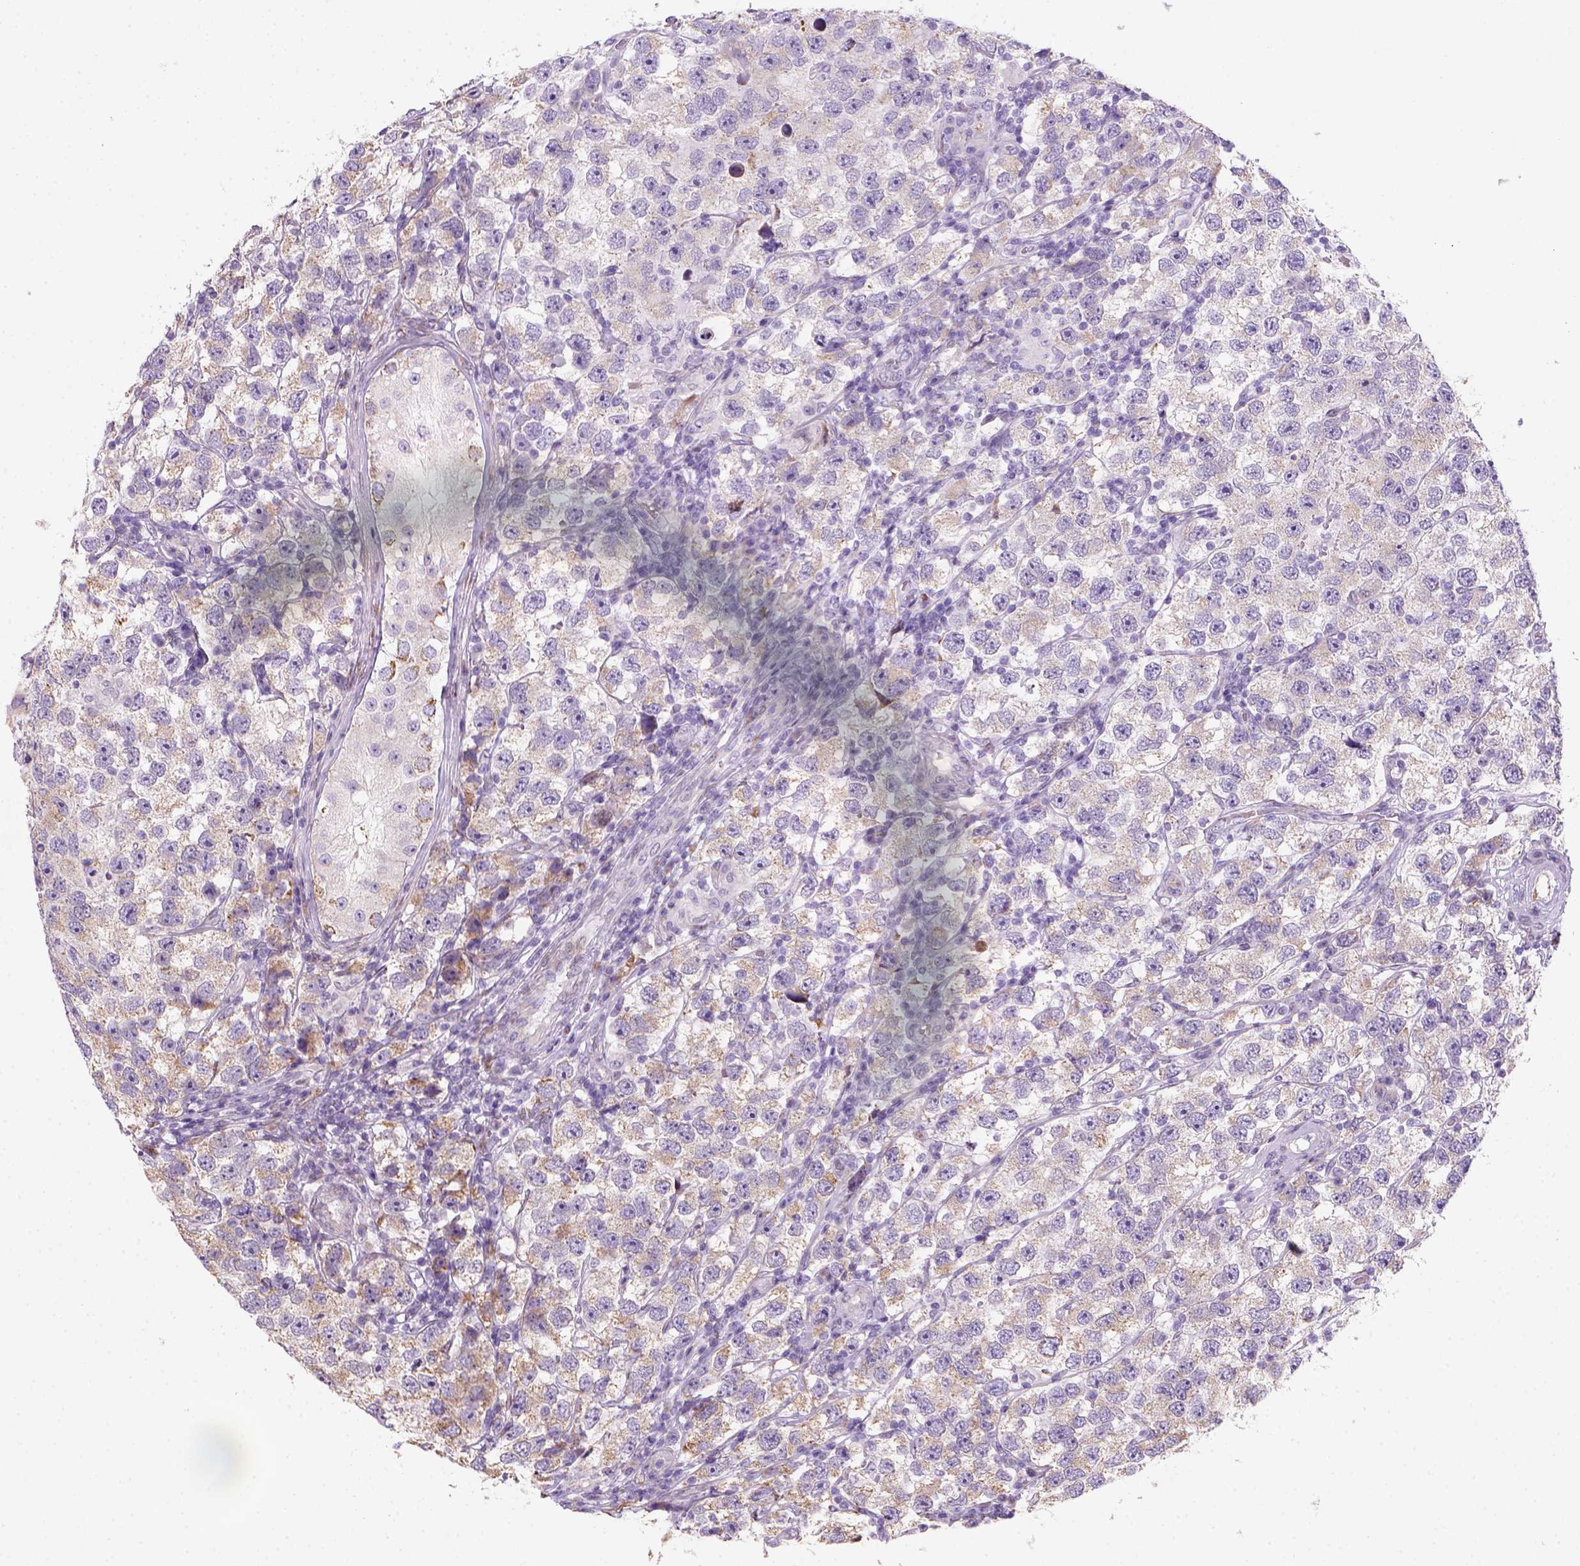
{"staining": {"intensity": "weak", "quantity": "25%-75%", "location": "cytoplasmic/membranous"}, "tissue": "testis cancer", "cell_type": "Tumor cells", "image_type": "cancer", "snomed": [{"axis": "morphology", "description": "Seminoma, NOS"}, {"axis": "topography", "description": "Testis"}], "caption": "Brown immunohistochemical staining in testis cancer (seminoma) exhibits weak cytoplasmic/membranous positivity in approximately 25%-75% of tumor cells. (Brightfield microscopy of DAB IHC at high magnification).", "gene": "CES2", "patient": {"sex": "male", "age": 26}}